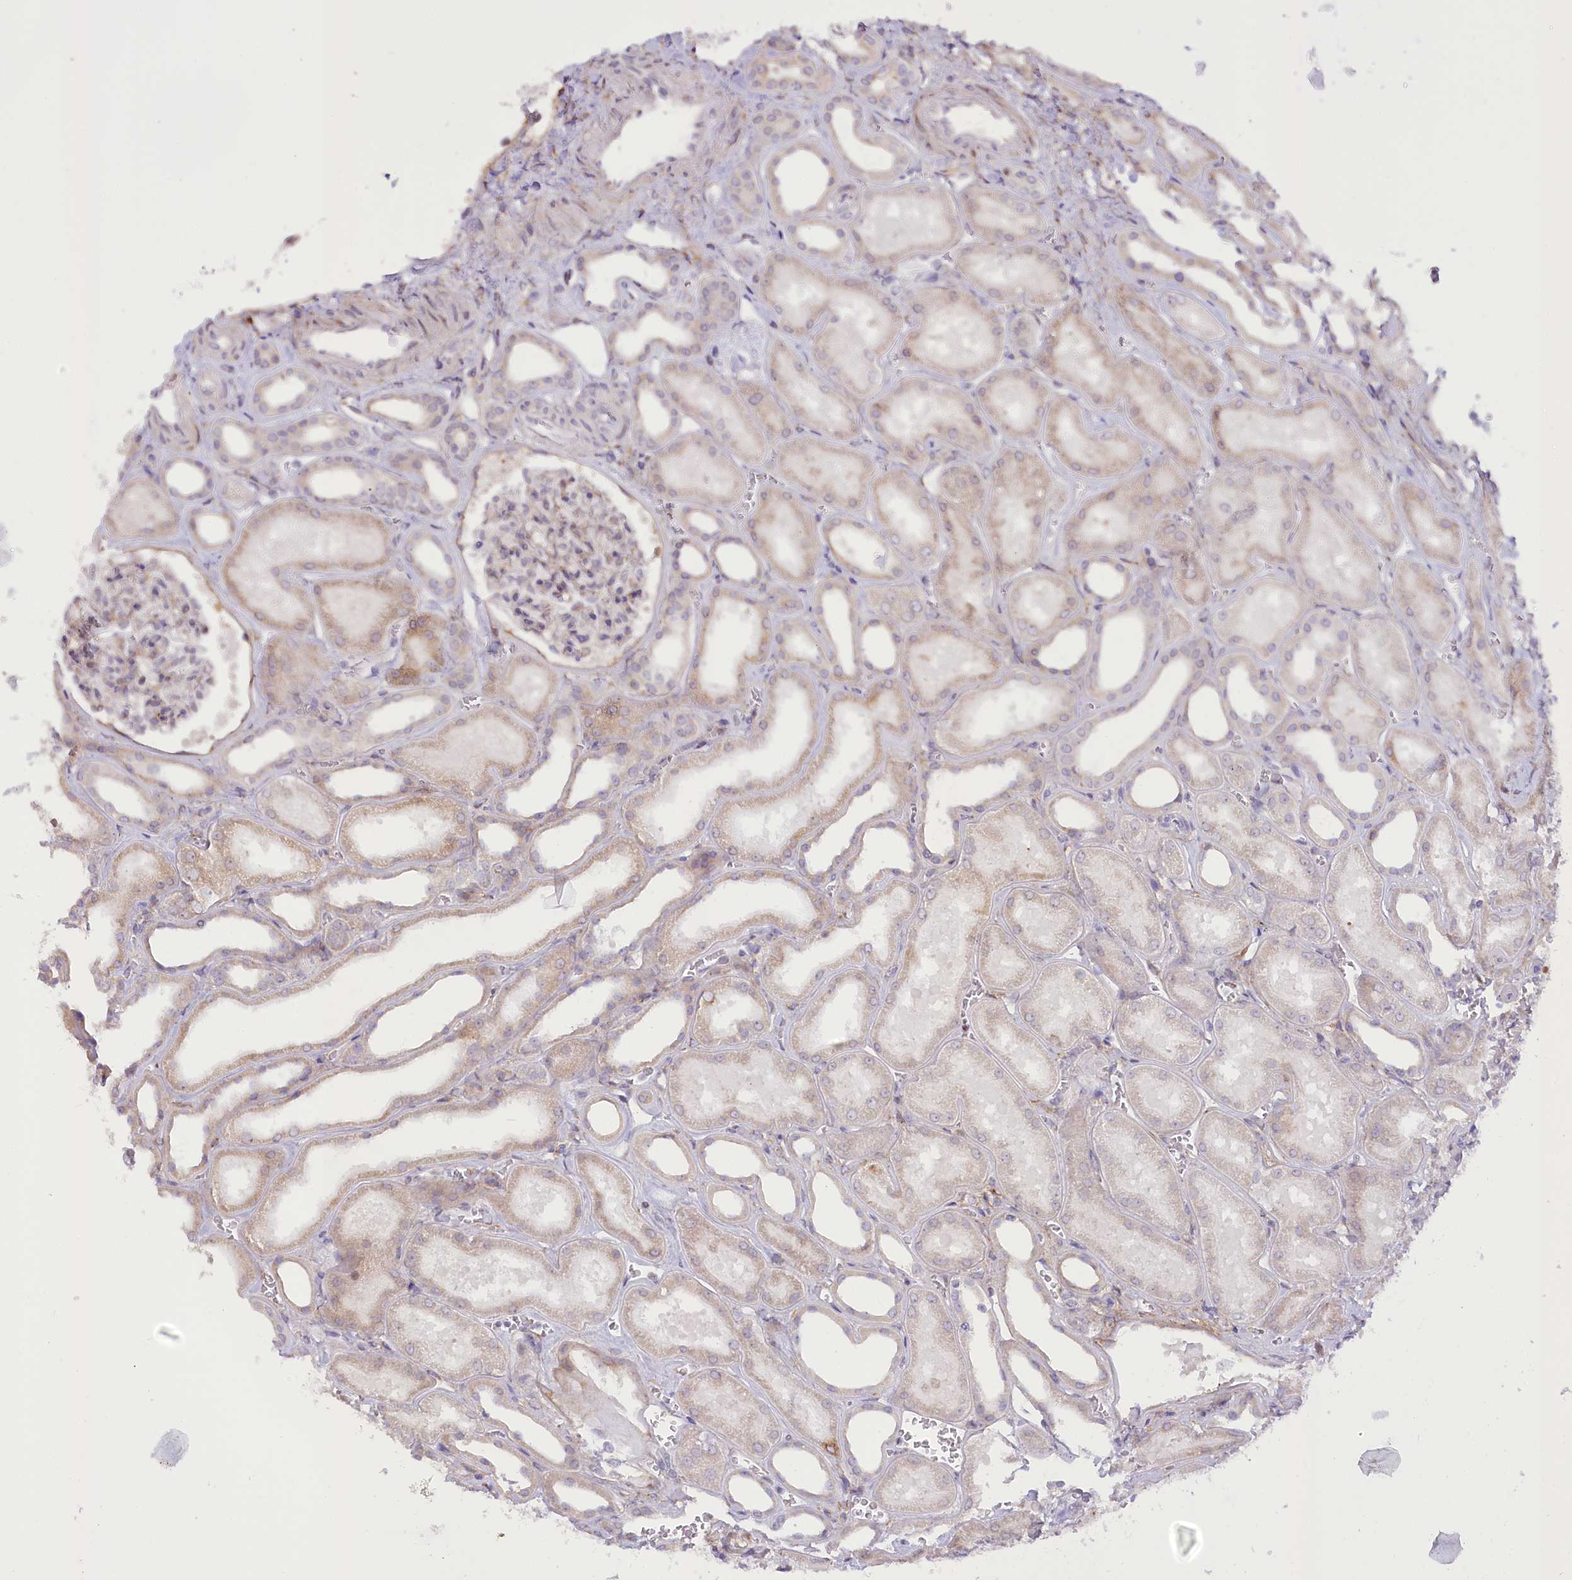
{"staining": {"intensity": "weak", "quantity": "<25%", "location": "cytoplasmic/membranous"}, "tissue": "kidney", "cell_type": "Cells in glomeruli", "image_type": "normal", "snomed": [{"axis": "morphology", "description": "Normal tissue, NOS"}, {"axis": "morphology", "description": "Adenocarcinoma, NOS"}, {"axis": "topography", "description": "Kidney"}], "caption": "The IHC histopathology image has no significant staining in cells in glomeruli of kidney. The staining is performed using DAB brown chromogen with nuclei counter-stained in using hematoxylin.", "gene": "NCKAP5", "patient": {"sex": "female", "age": 68}}